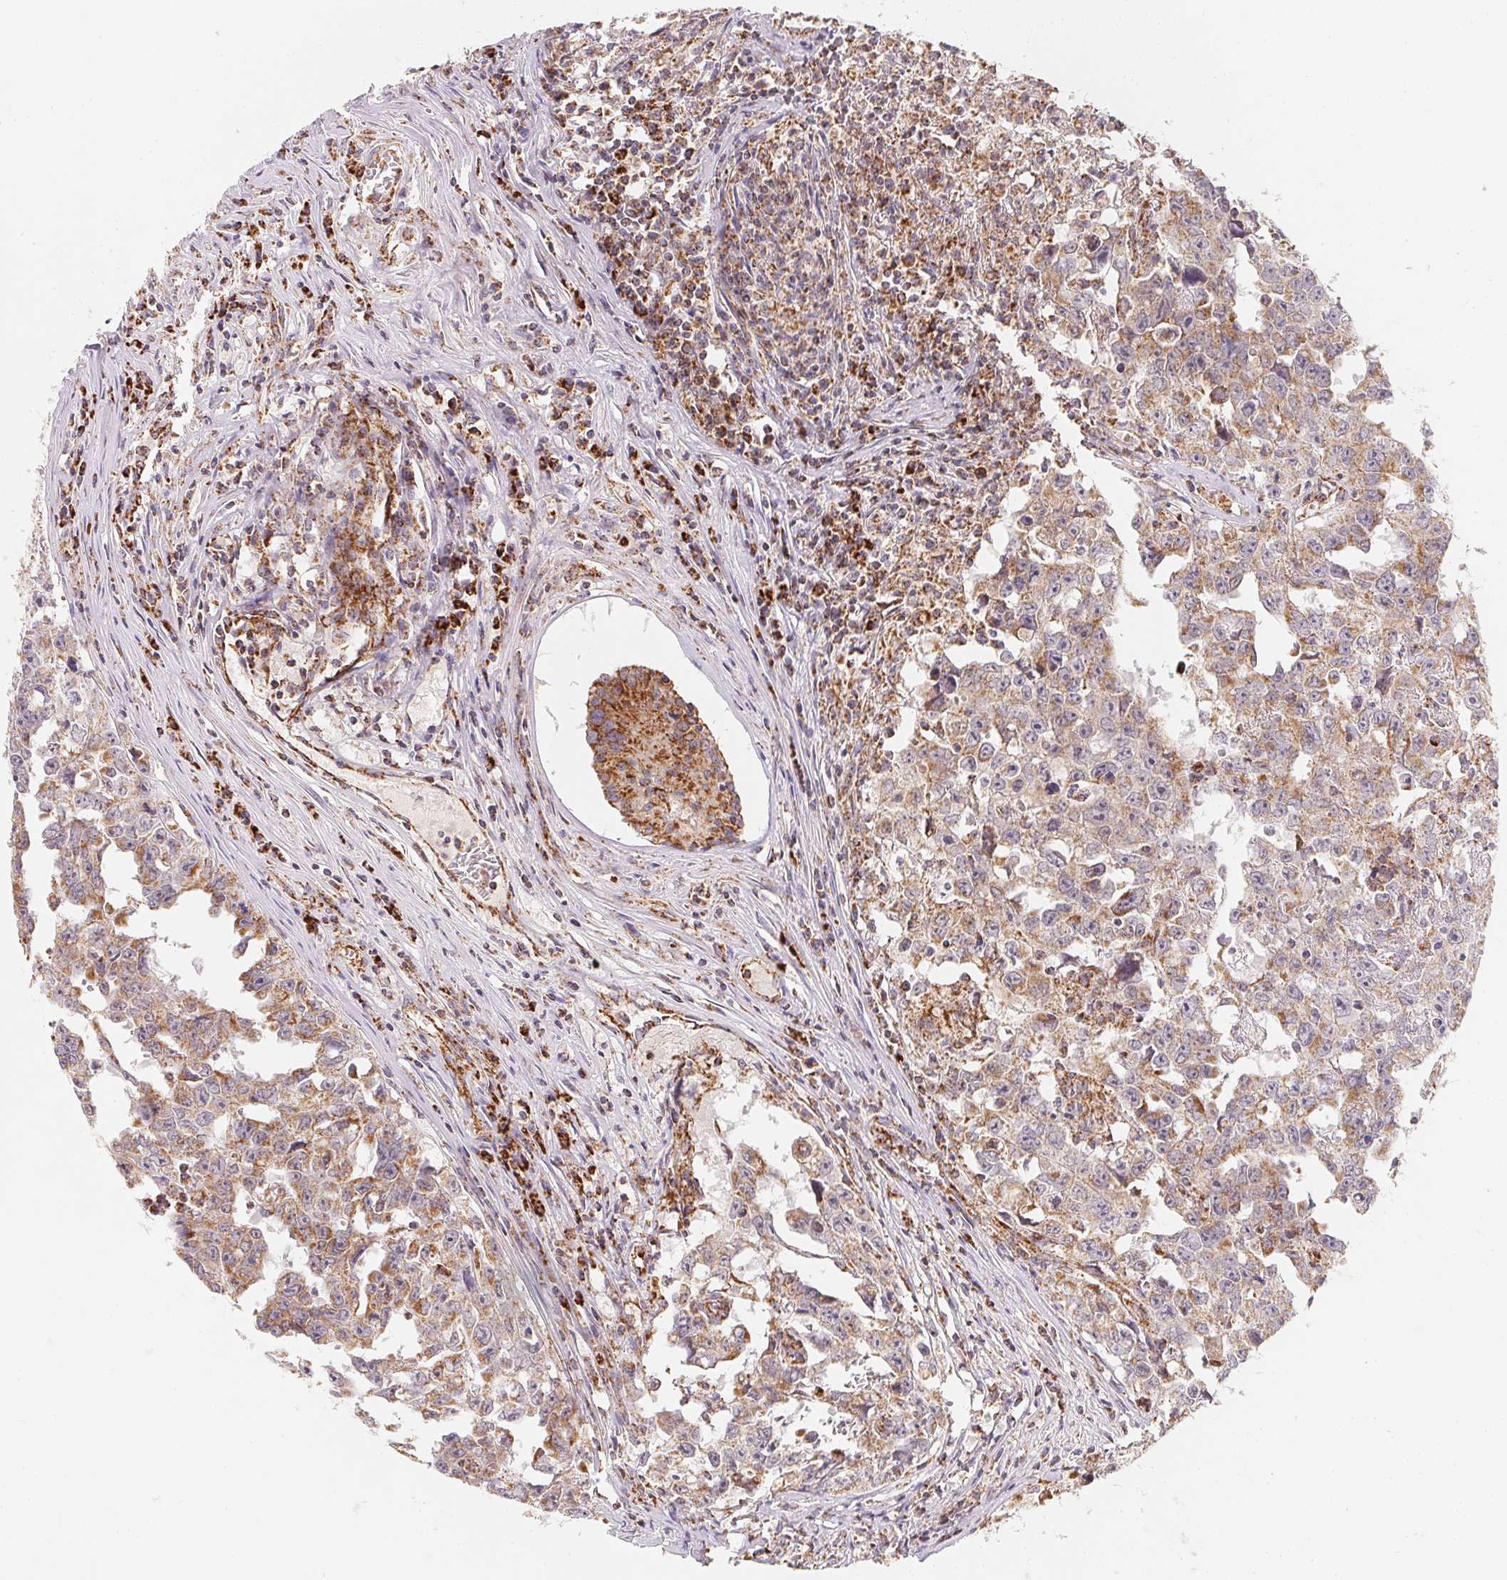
{"staining": {"intensity": "weak", "quantity": "25%-75%", "location": "cytoplasmic/membranous"}, "tissue": "testis cancer", "cell_type": "Tumor cells", "image_type": "cancer", "snomed": [{"axis": "morphology", "description": "Carcinoma, Embryonal, NOS"}, {"axis": "topography", "description": "Testis"}], "caption": "Tumor cells display low levels of weak cytoplasmic/membranous expression in about 25%-75% of cells in testis cancer (embryonal carcinoma).", "gene": "NDUFS6", "patient": {"sex": "male", "age": 22}}